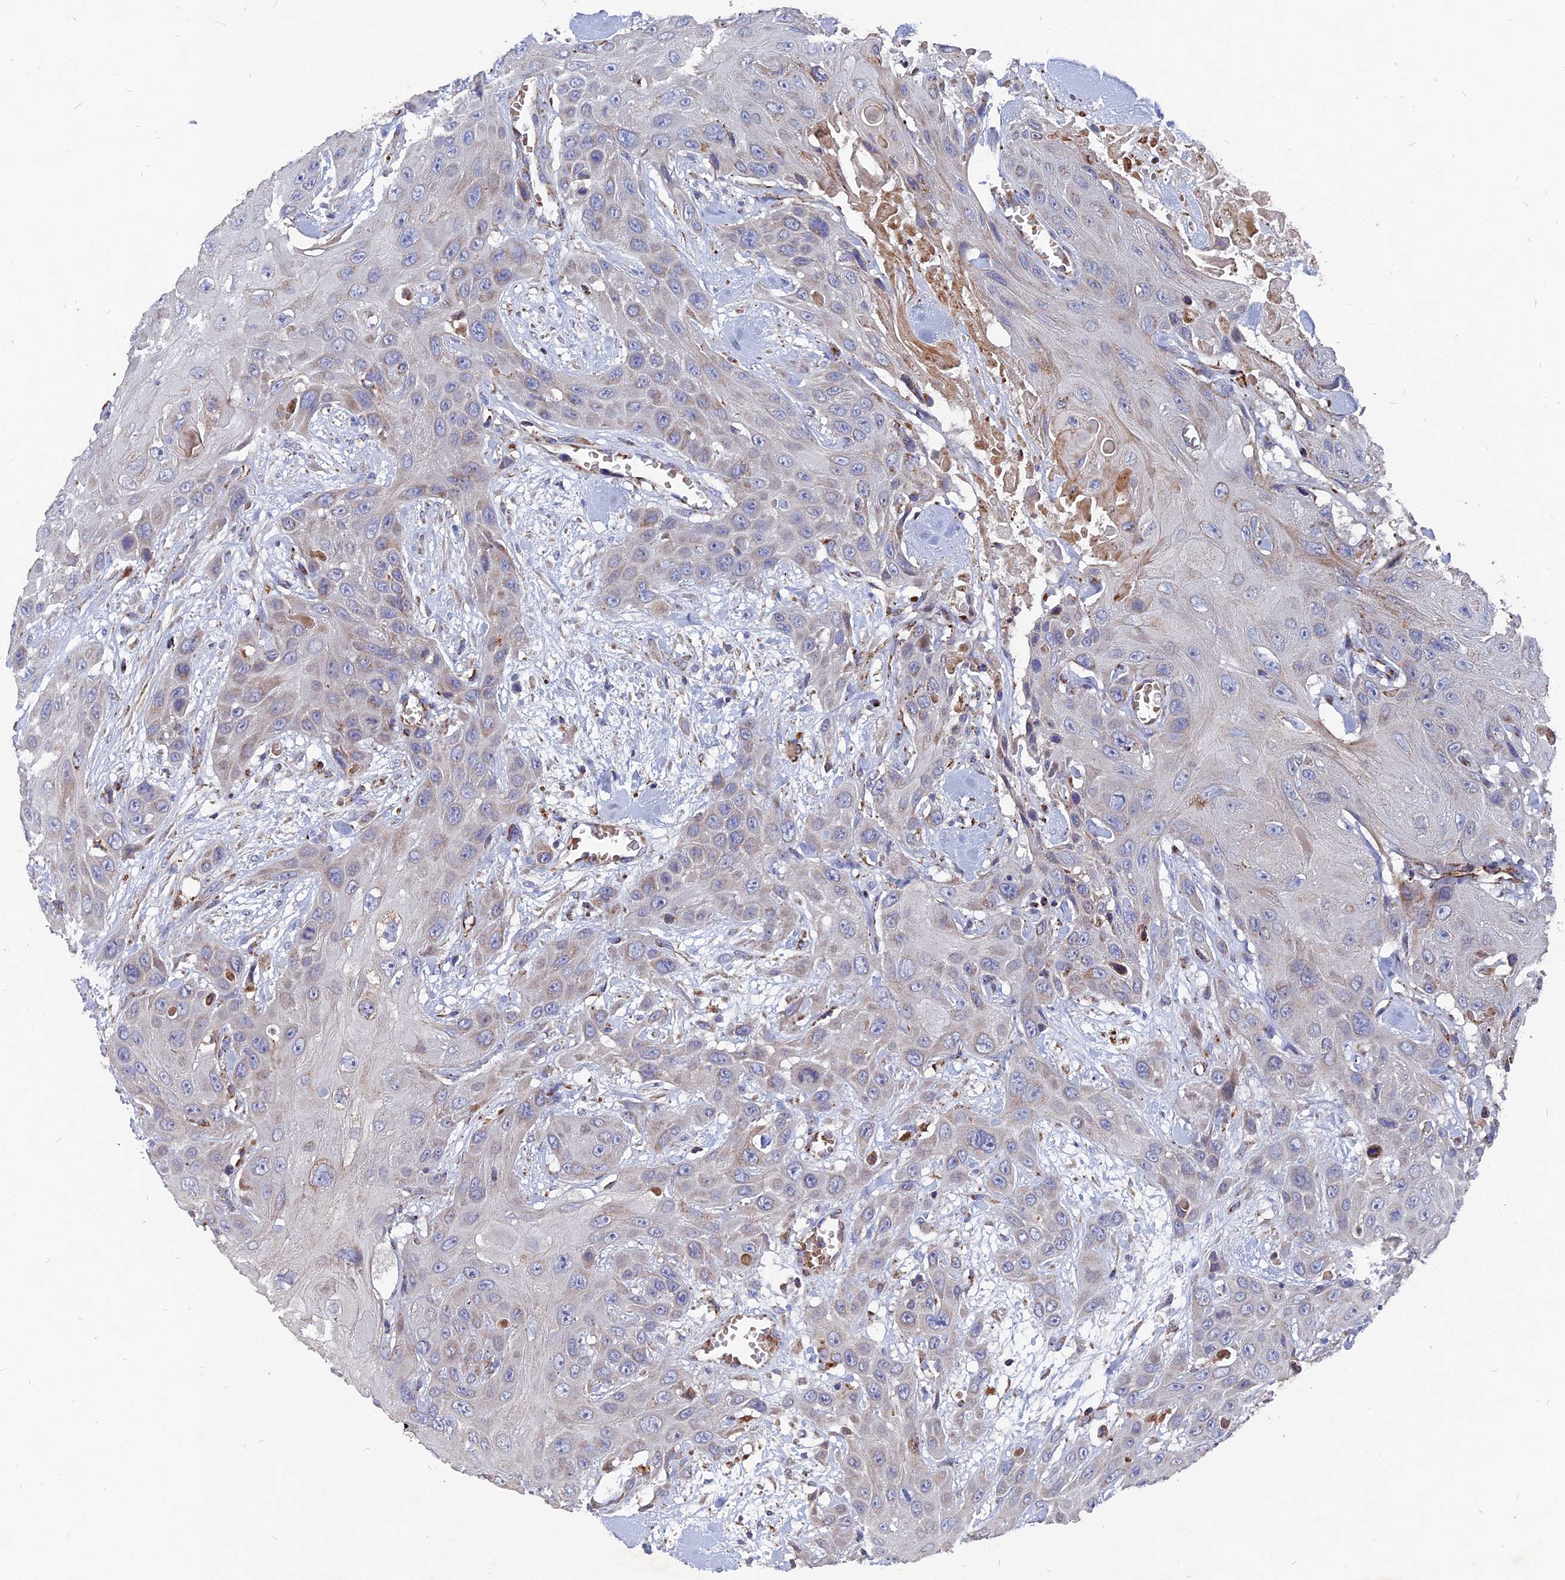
{"staining": {"intensity": "weak", "quantity": "<25%", "location": "cytoplasmic/membranous"}, "tissue": "head and neck cancer", "cell_type": "Tumor cells", "image_type": "cancer", "snomed": [{"axis": "morphology", "description": "Squamous cell carcinoma, NOS"}, {"axis": "topography", "description": "Head-Neck"}], "caption": "A high-resolution histopathology image shows IHC staining of head and neck cancer, which reveals no significant expression in tumor cells.", "gene": "TGFA", "patient": {"sex": "male", "age": 81}}